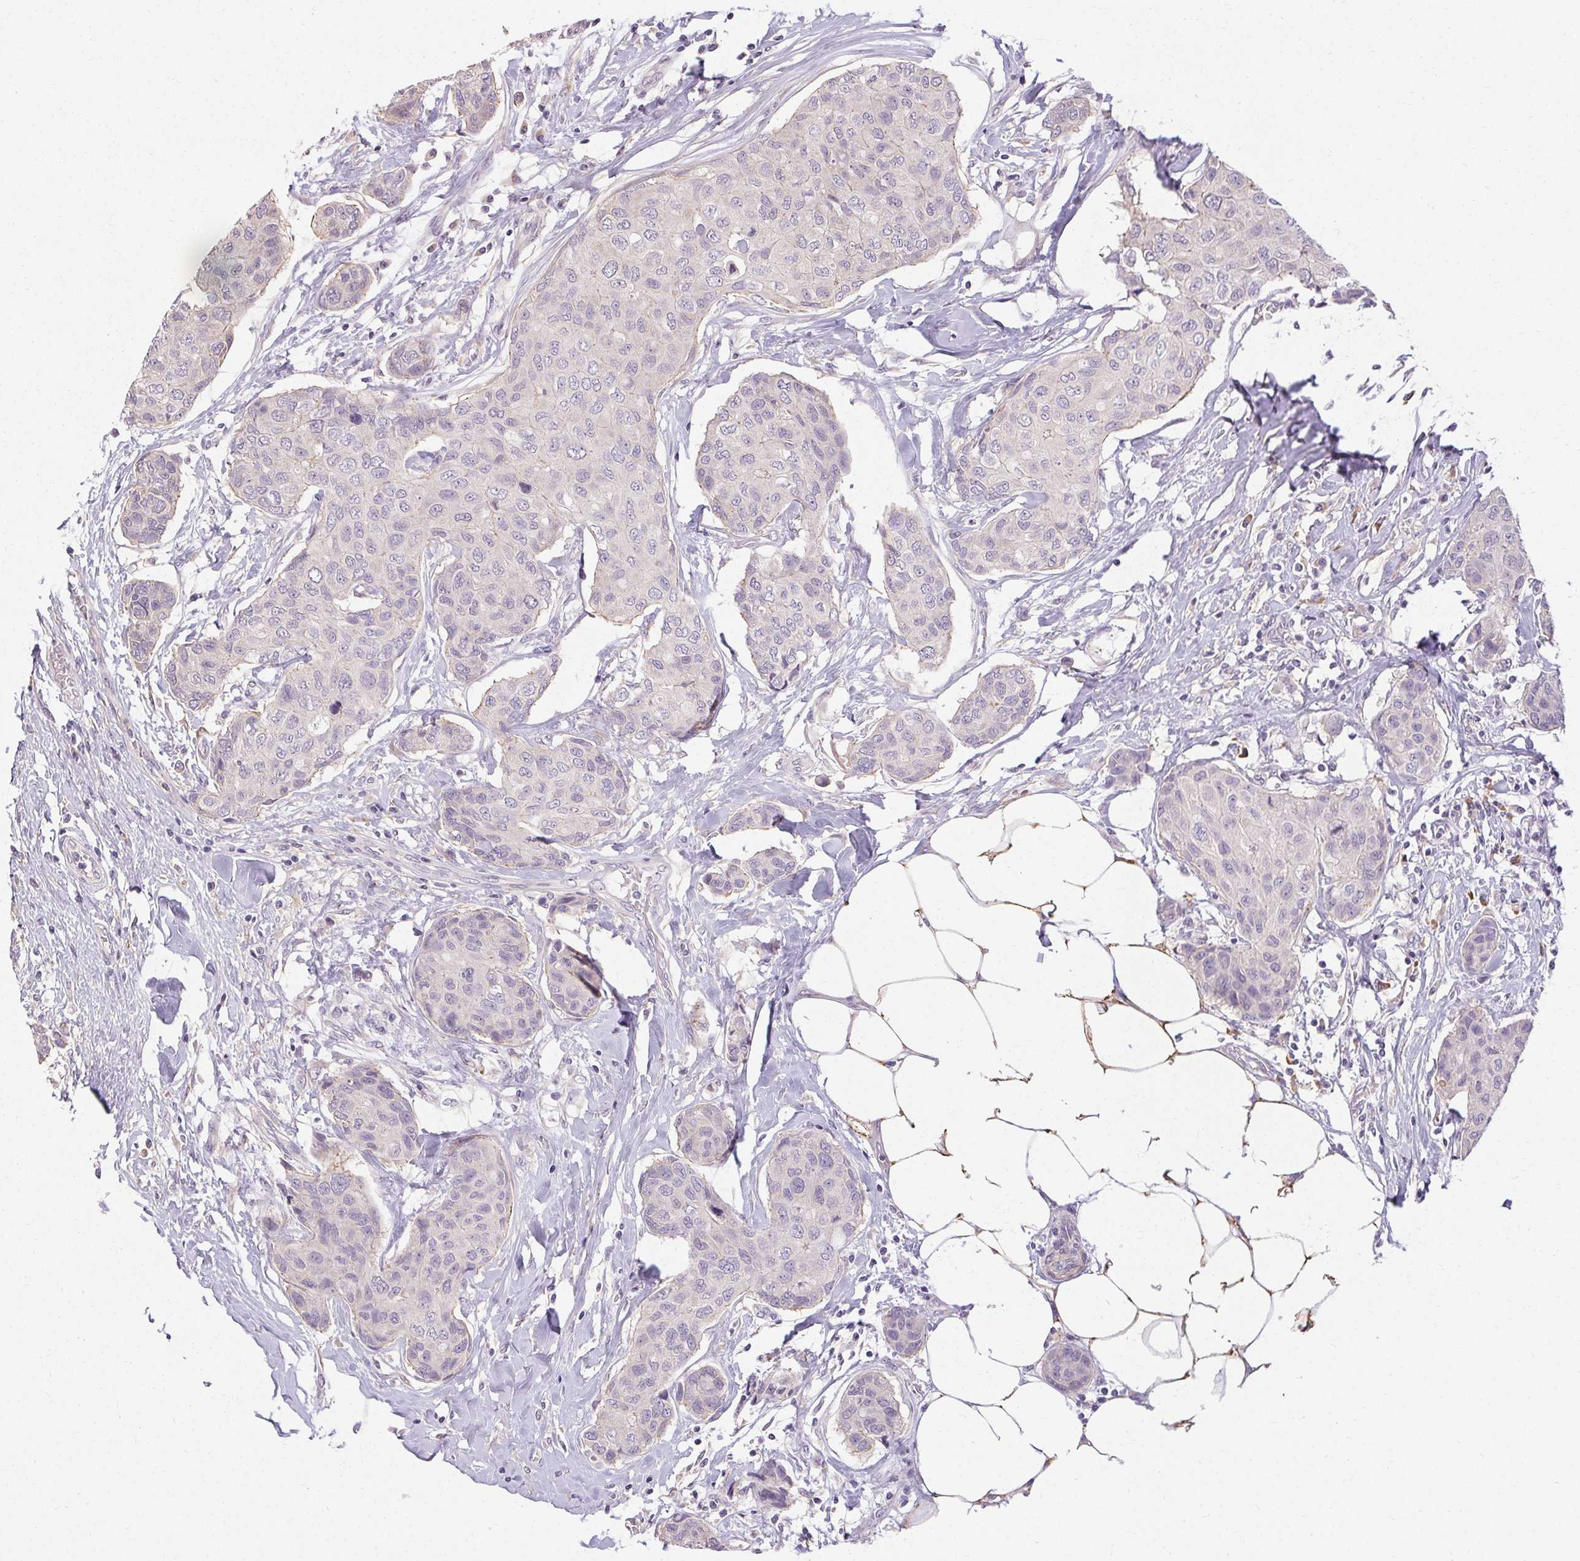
{"staining": {"intensity": "negative", "quantity": "none", "location": "none"}, "tissue": "breast cancer", "cell_type": "Tumor cells", "image_type": "cancer", "snomed": [{"axis": "morphology", "description": "Duct carcinoma"}, {"axis": "topography", "description": "Breast"}], "caption": "IHC histopathology image of breast invasive ductal carcinoma stained for a protein (brown), which exhibits no staining in tumor cells. (DAB IHC with hematoxylin counter stain).", "gene": "TMEM52B", "patient": {"sex": "female", "age": 80}}